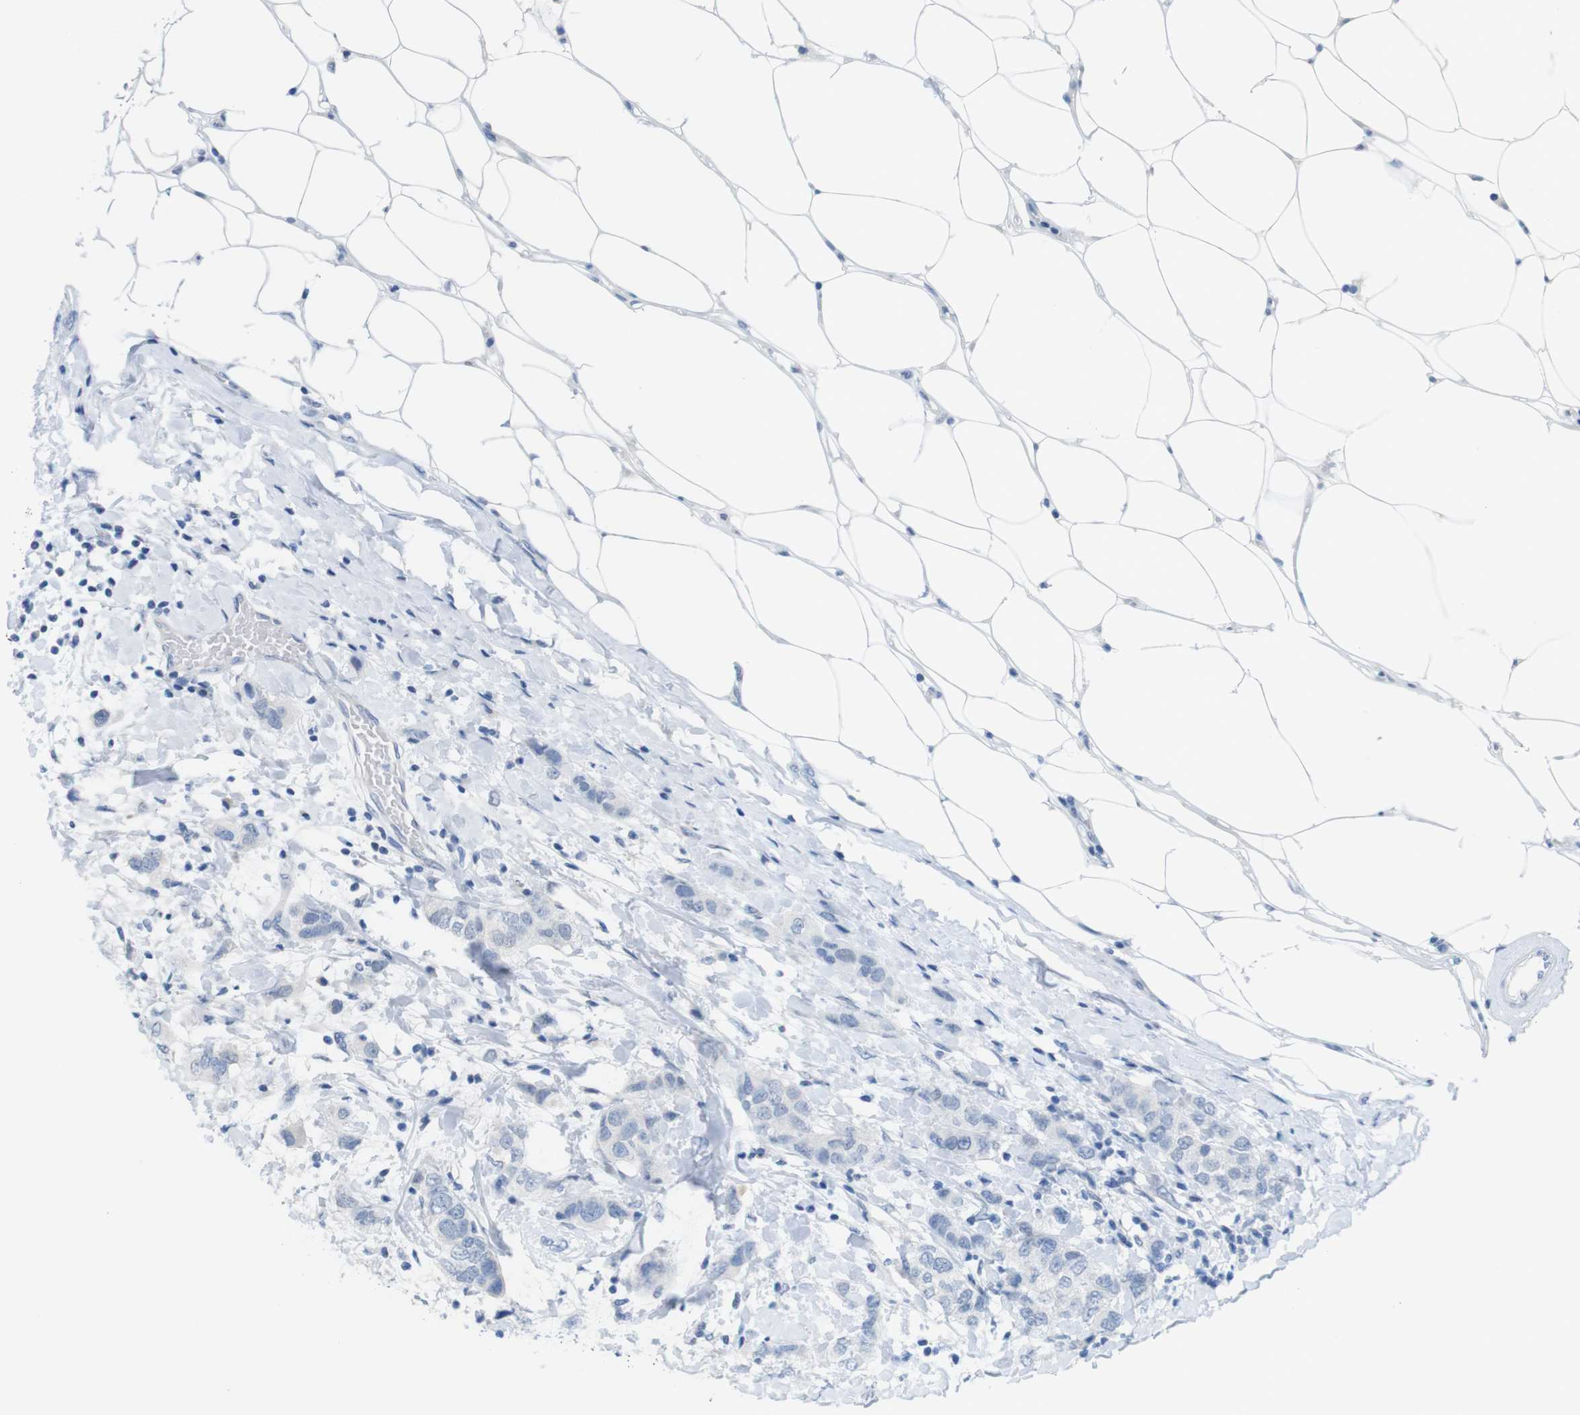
{"staining": {"intensity": "negative", "quantity": "none", "location": "none"}, "tissue": "breast cancer", "cell_type": "Tumor cells", "image_type": "cancer", "snomed": [{"axis": "morphology", "description": "Duct carcinoma"}, {"axis": "topography", "description": "Breast"}], "caption": "Human breast cancer (infiltrating ductal carcinoma) stained for a protein using immunohistochemistry (IHC) exhibits no positivity in tumor cells.", "gene": "OPN1SW", "patient": {"sex": "female", "age": 50}}